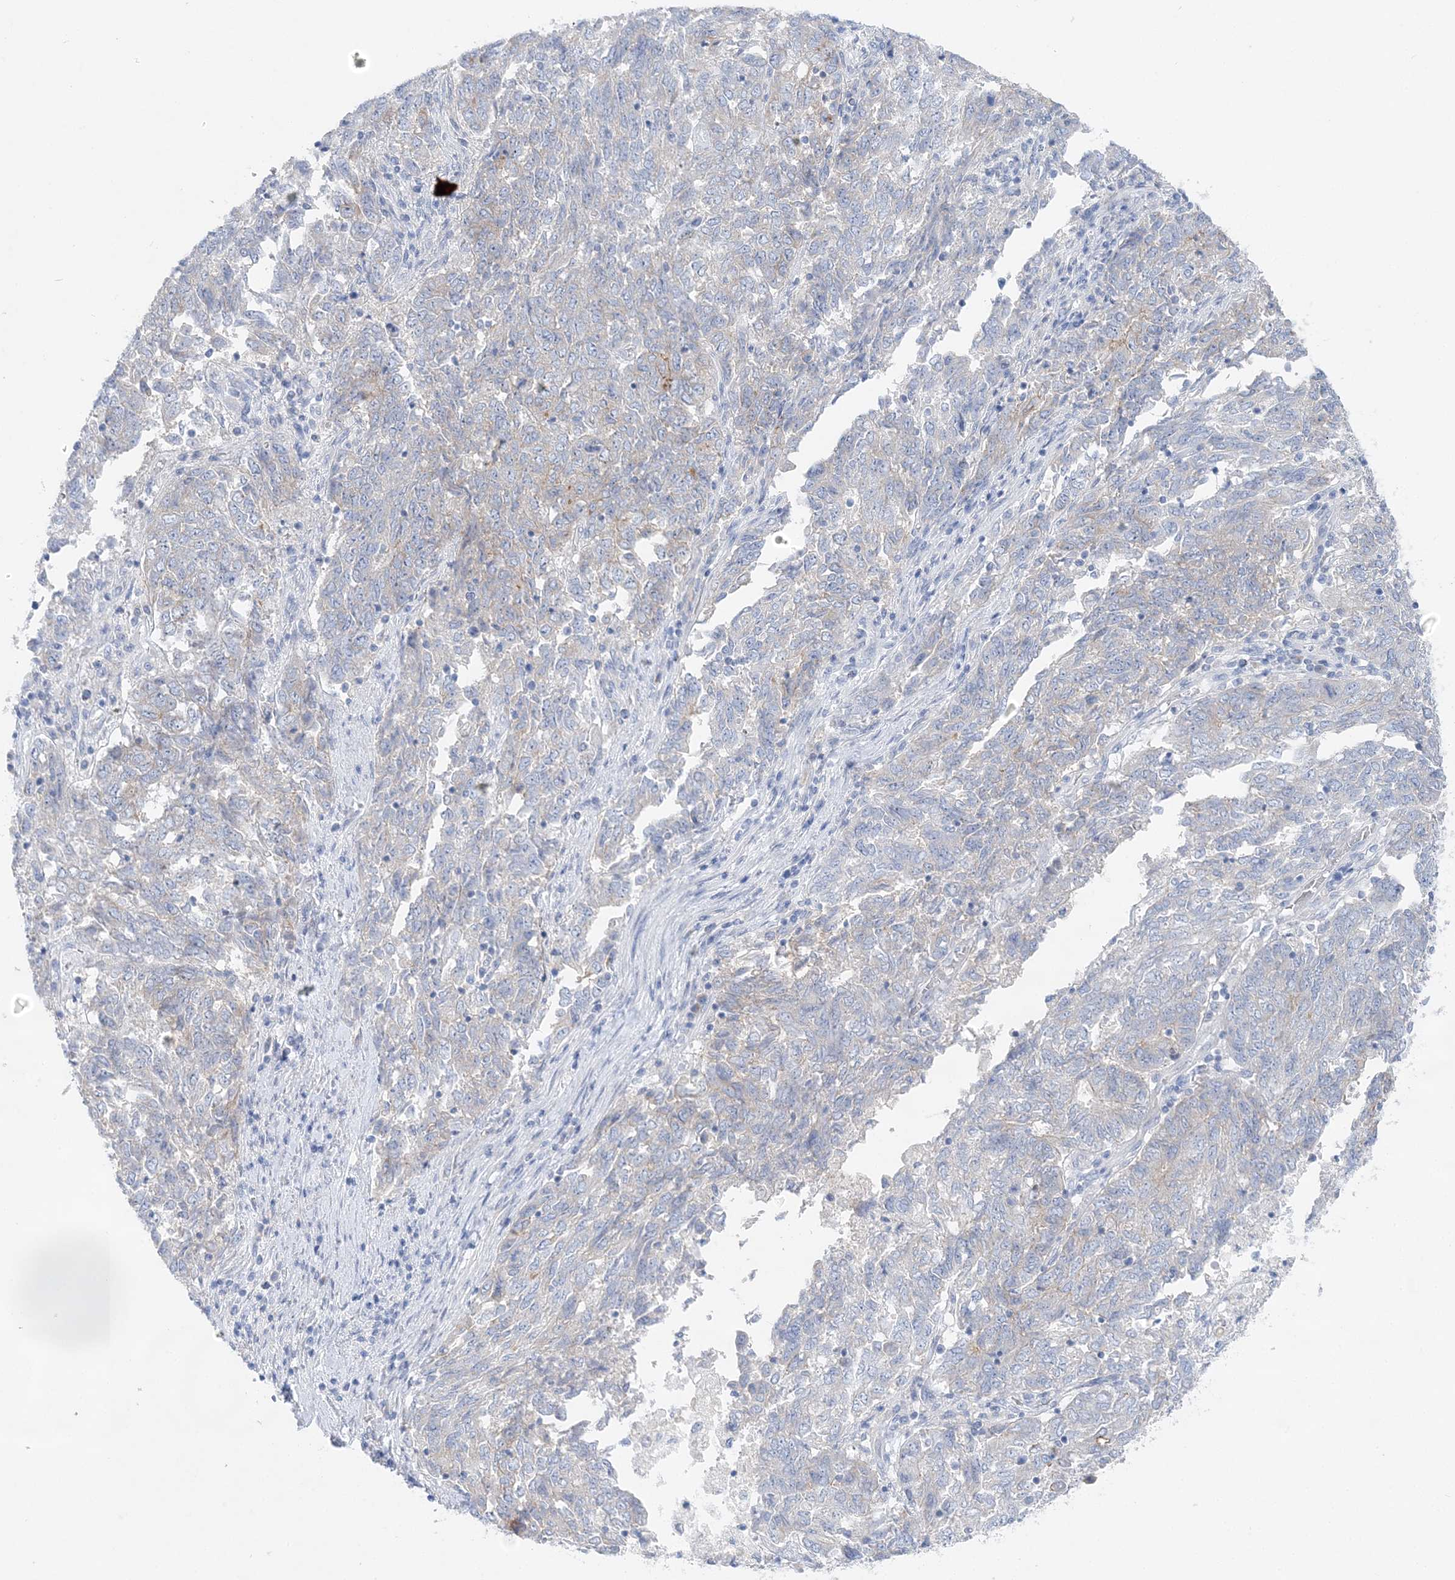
{"staining": {"intensity": "negative", "quantity": "none", "location": "none"}, "tissue": "endometrial cancer", "cell_type": "Tumor cells", "image_type": "cancer", "snomed": [{"axis": "morphology", "description": "Adenocarcinoma, NOS"}, {"axis": "topography", "description": "Endometrium"}], "caption": "DAB immunohistochemical staining of human endometrial cancer reveals no significant expression in tumor cells.", "gene": "SLC5A6", "patient": {"sex": "female", "age": 80}}